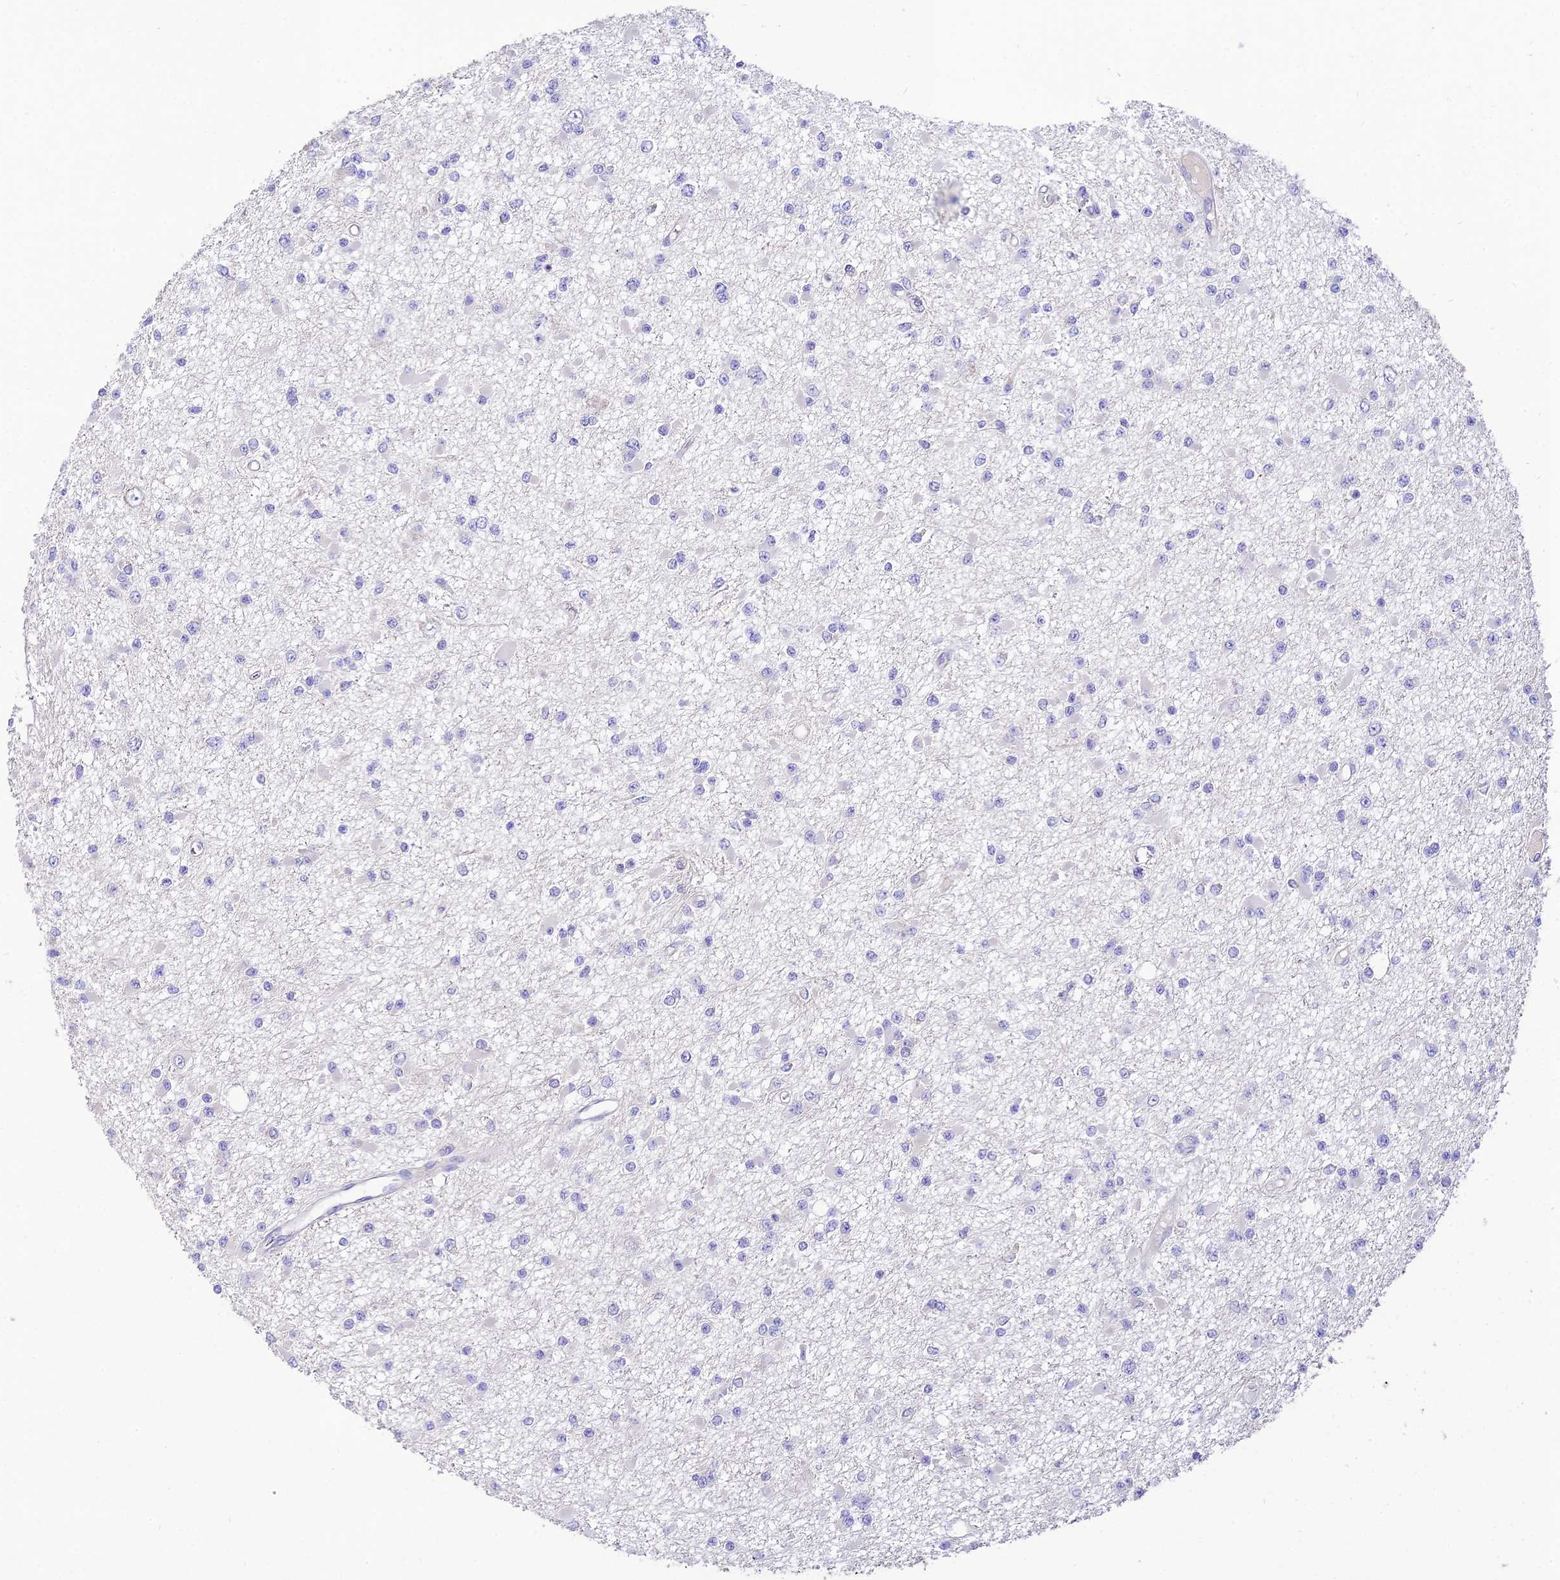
{"staining": {"intensity": "negative", "quantity": "none", "location": "none"}, "tissue": "glioma", "cell_type": "Tumor cells", "image_type": "cancer", "snomed": [{"axis": "morphology", "description": "Glioma, malignant, Low grade"}, {"axis": "topography", "description": "Brain"}], "caption": "Histopathology image shows no significant protein staining in tumor cells of glioma. (Stains: DAB immunohistochemistry with hematoxylin counter stain, Microscopy: brightfield microscopy at high magnification).", "gene": "PTPRCAP", "patient": {"sex": "female", "age": 22}}